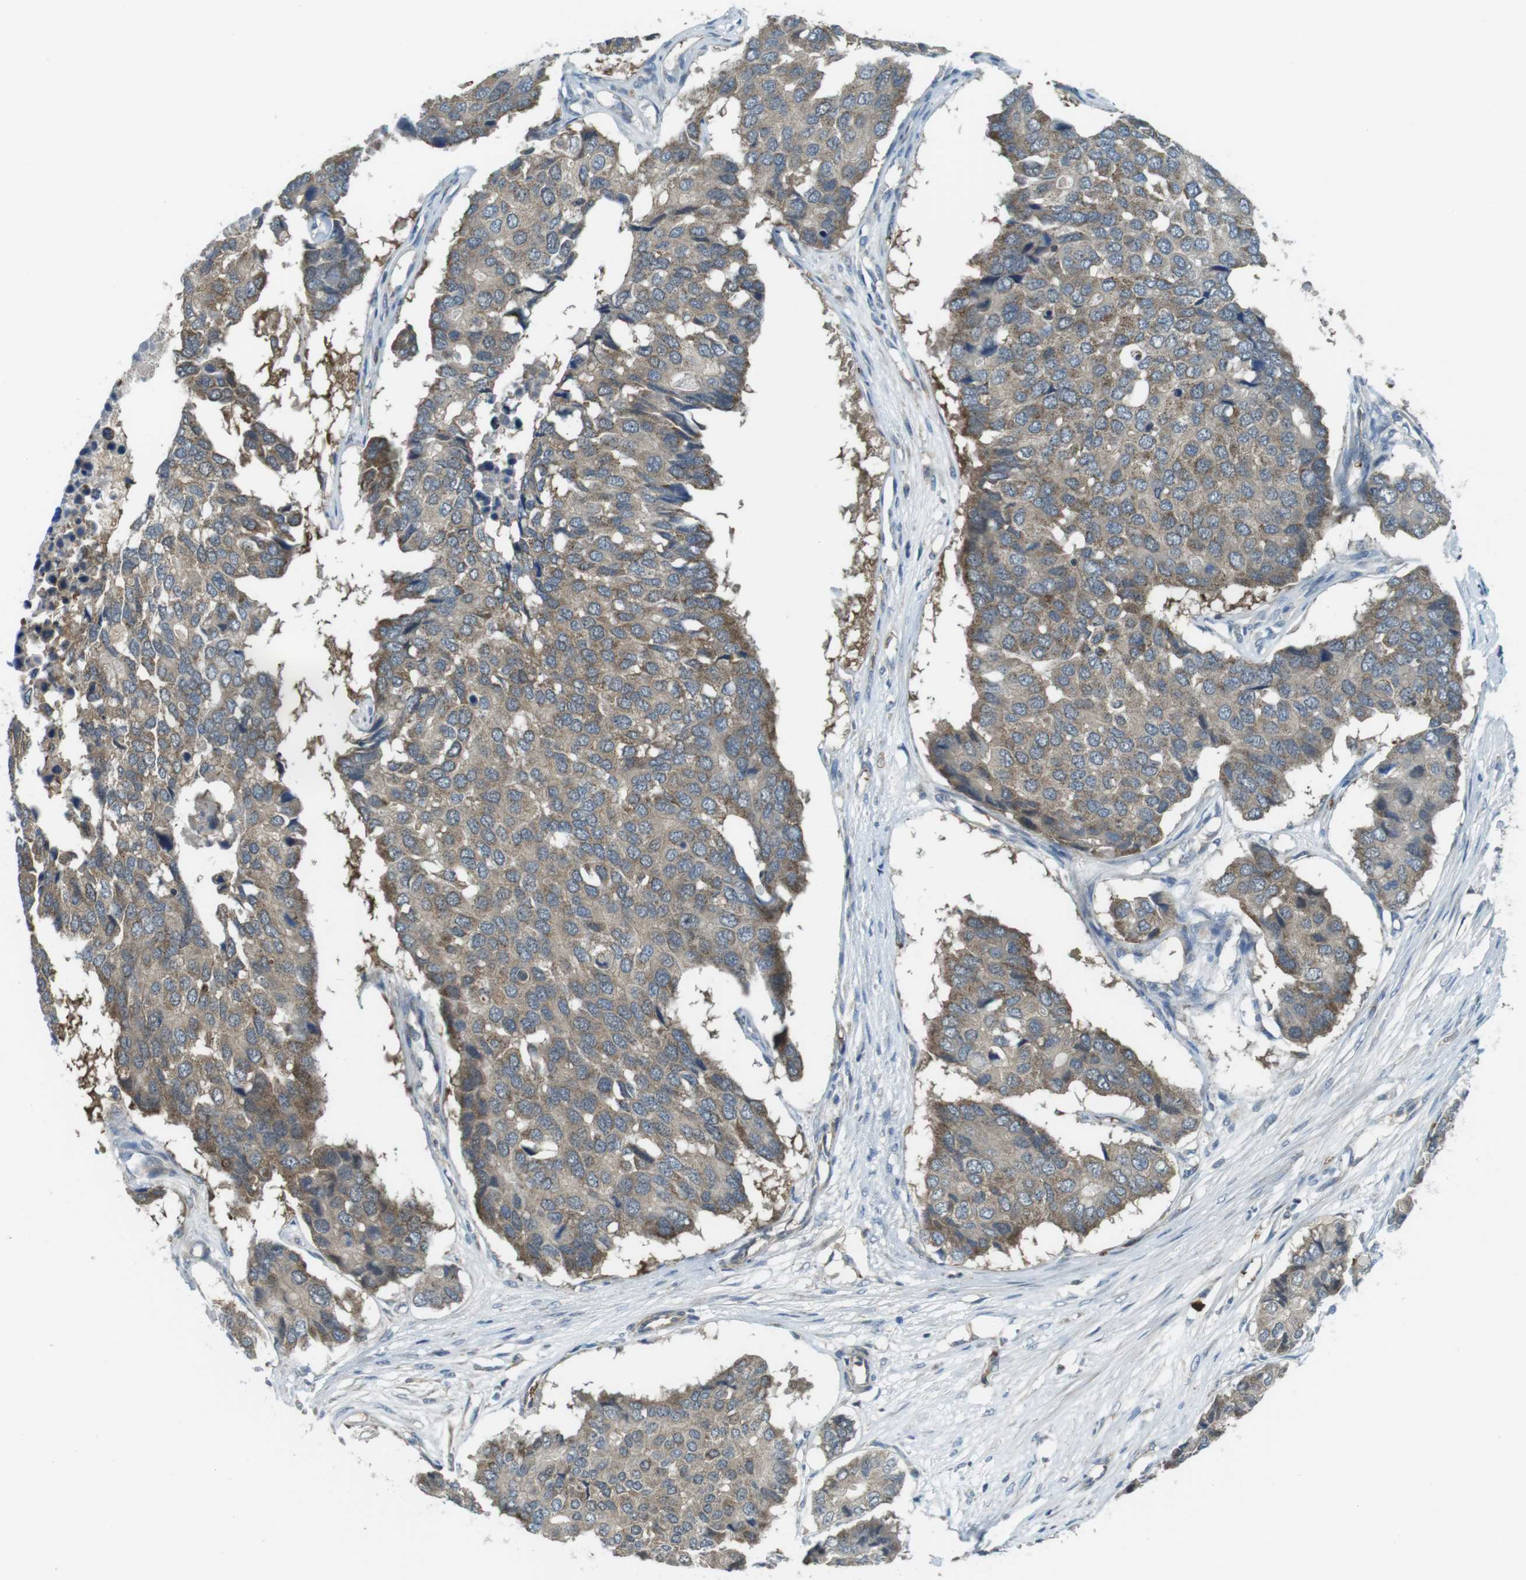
{"staining": {"intensity": "moderate", "quantity": ">75%", "location": "cytoplasmic/membranous"}, "tissue": "pancreatic cancer", "cell_type": "Tumor cells", "image_type": "cancer", "snomed": [{"axis": "morphology", "description": "Adenocarcinoma, NOS"}, {"axis": "topography", "description": "Pancreas"}], "caption": "A photomicrograph showing moderate cytoplasmic/membranous positivity in approximately >75% of tumor cells in pancreatic cancer (adenocarcinoma), as visualized by brown immunohistochemical staining.", "gene": "LRRC3B", "patient": {"sex": "male", "age": 50}}